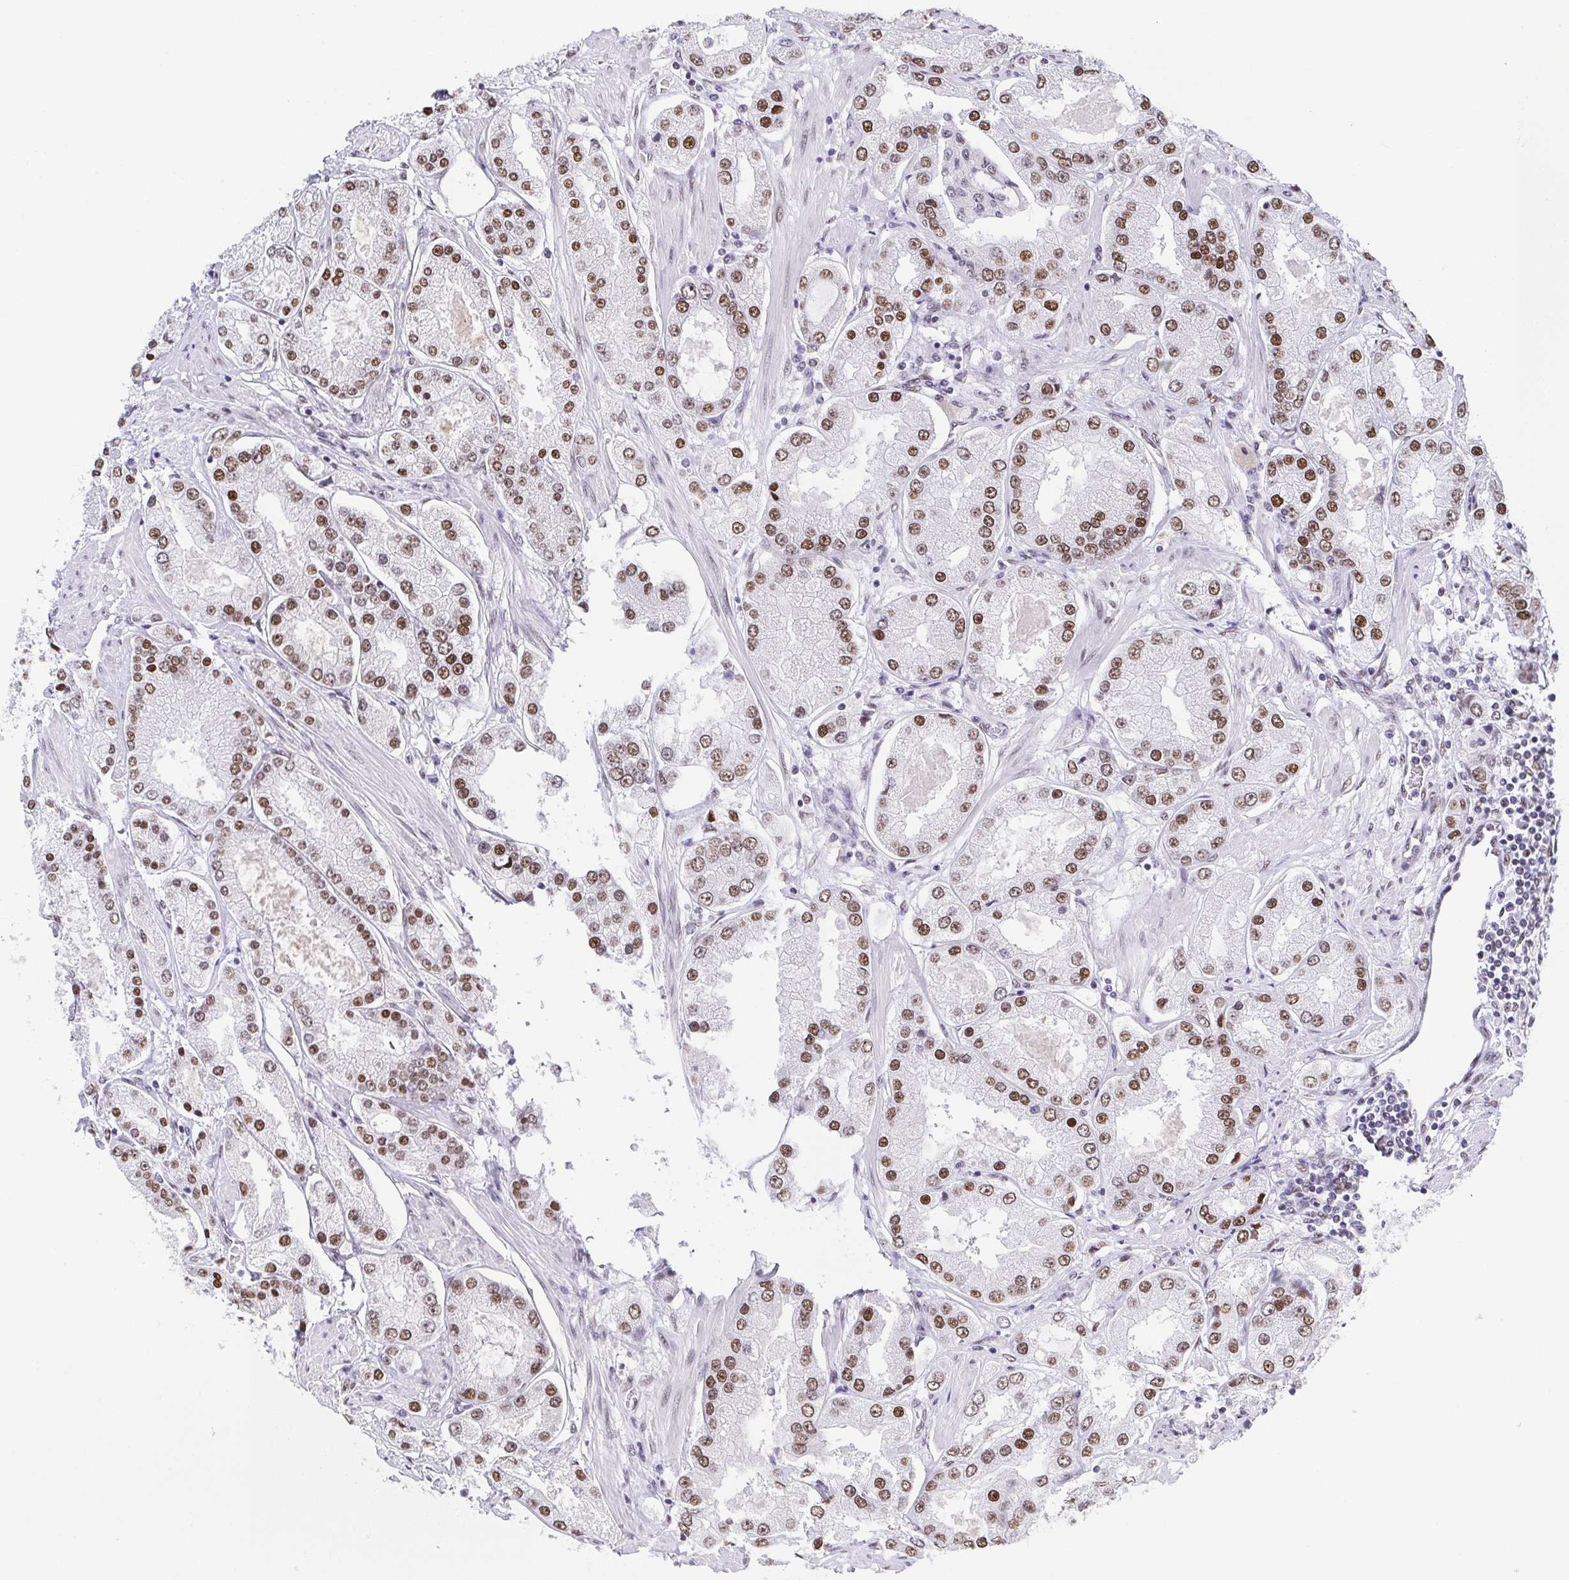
{"staining": {"intensity": "moderate", "quantity": ">75%", "location": "nuclear"}, "tissue": "prostate cancer", "cell_type": "Tumor cells", "image_type": "cancer", "snomed": [{"axis": "morphology", "description": "Adenocarcinoma, High grade"}, {"axis": "topography", "description": "Prostate"}], "caption": "This photomicrograph shows prostate cancer (high-grade adenocarcinoma) stained with immunohistochemistry (IHC) to label a protein in brown. The nuclear of tumor cells show moderate positivity for the protein. Nuclei are counter-stained blue.", "gene": "SLC7A10", "patient": {"sex": "male", "age": 69}}